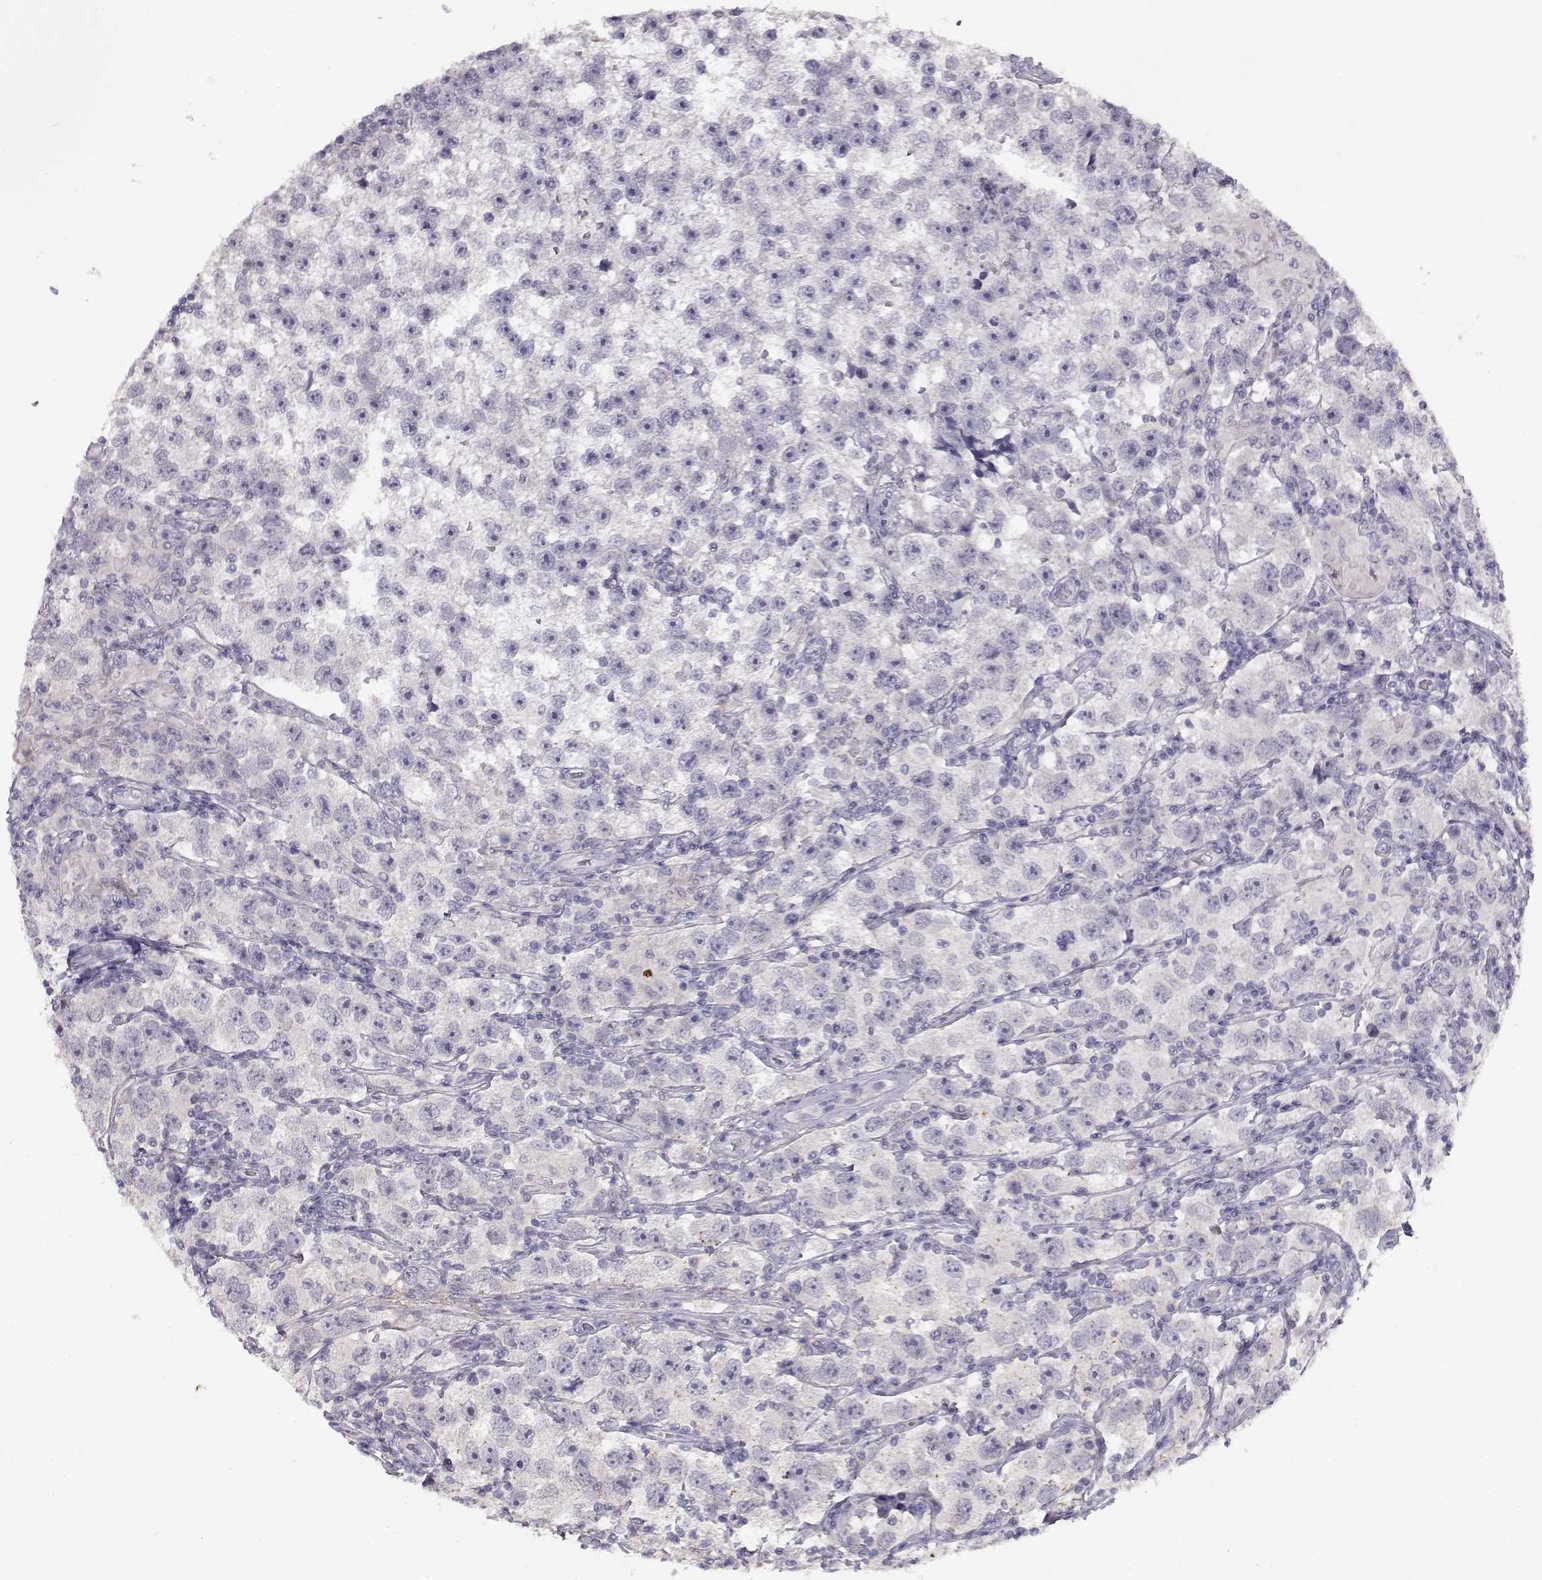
{"staining": {"intensity": "negative", "quantity": "none", "location": "none"}, "tissue": "testis cancer", "cell_type": "Tumor cells", "image_type": "cancer", "snomed": [{"axis": "morphology", "description": "Seminoma, NOS"}, {"axis": "topography", "description": "Testis"}], "caption": "Micrograph shows no protein expression in tumor cells of seminoma (testis) tissue.", "gene": "GRK1", "patient": {"sex": "male", "age": 26}}